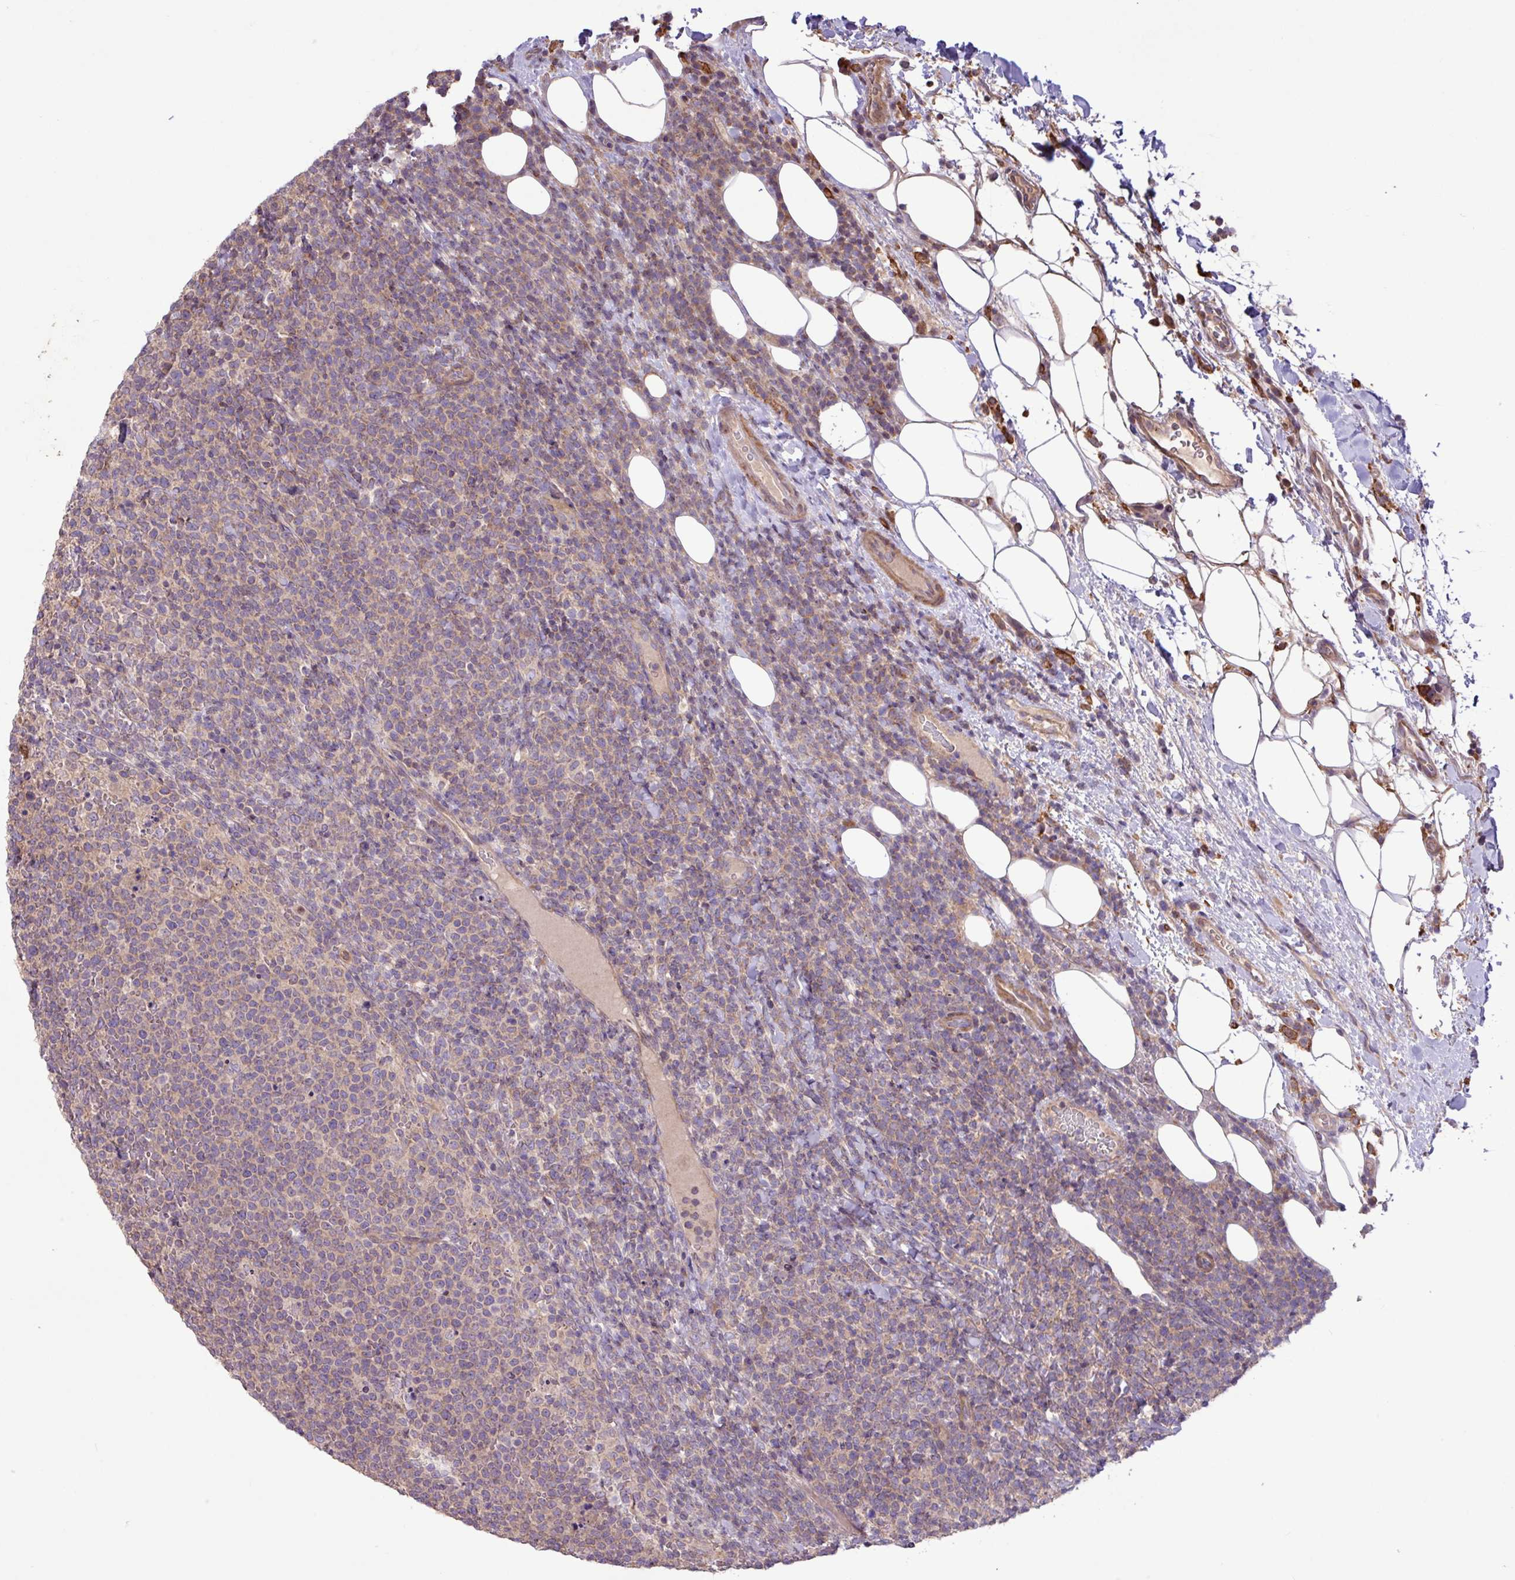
{"staining": {"intensity": "weak", "quantity": "<25%", "location": "cytoplasmic/membranous"}, "tissue": "lymphoma", "cell_type": "Tumor cells", "image_type": "cancer", "snomed": [{"axis": "morphology", "description": "Malignant lymphoma, non-Hodgkin's type, High grade"}, {"axis": "topography", "description": "Lymph node"}], "caption": "Tumor cells are negative for protein expression in human lymphoma.", "gene": "ARHGEF25", "patient": {"sex": "male", "age": 61}}